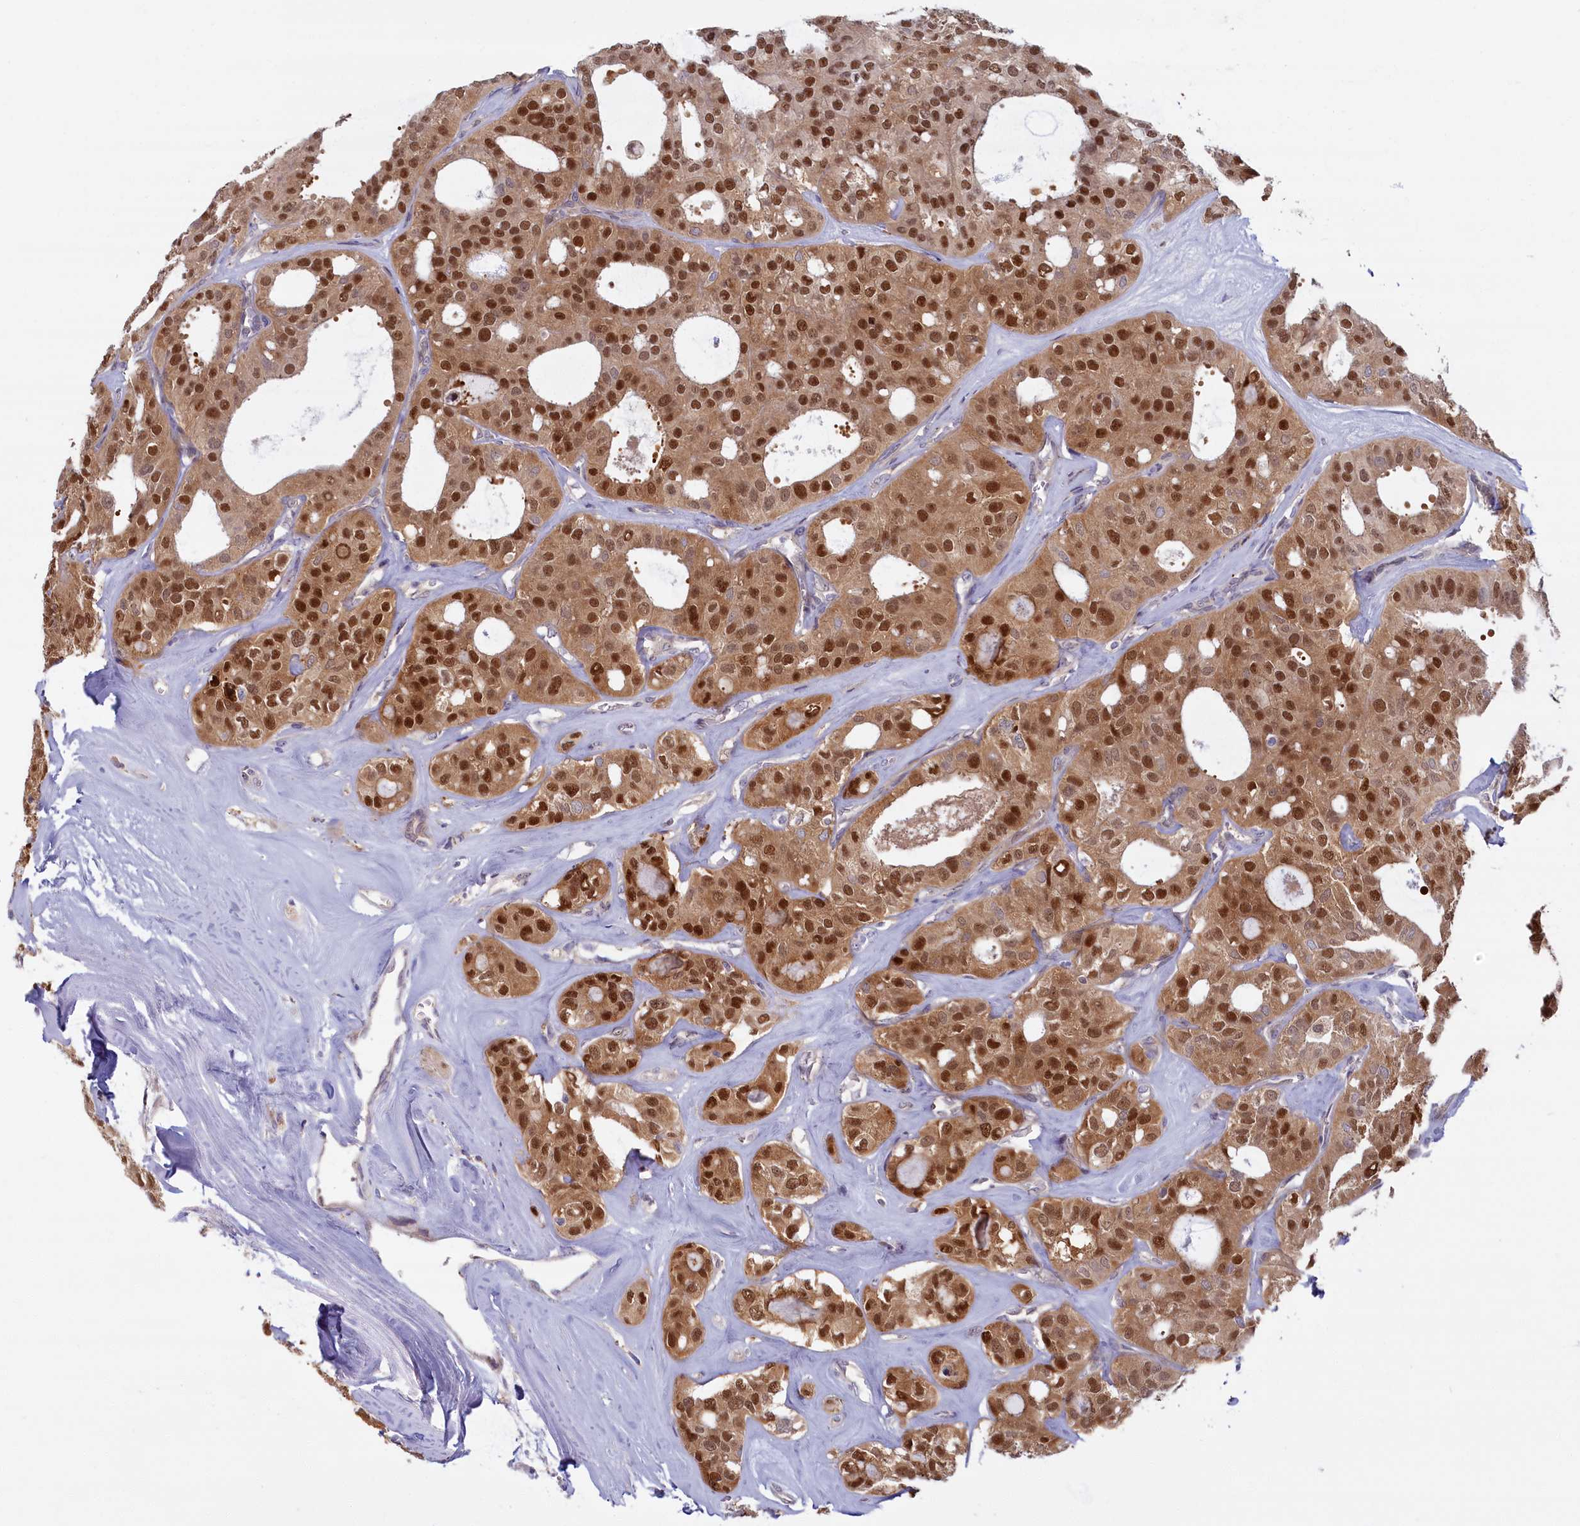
{"staining": {"intensity": "moderate", "quantity": ">75%", "location": "cytoplasmic/membranous,nuclear"}, "tissue": "thyroid cancer", "cell_type": "Tumor cells", "image_type": "cancer", "snomed": [{"axis": "morphology", "description": "Follicular adenoma carcinoma, NOS"}, {"axis": "topography", "description": "Thyroid gland"}], "caption": "Follicular adenoma carcinoma (thyroid) tissue exhibits moderate cytoplasmic/membranous and nuclear expression in approximately >75% of tumor cells, visualized by immunohistochemistry.", "gene": "FCSK", "patient": {"sex": "male", "age": 75}}